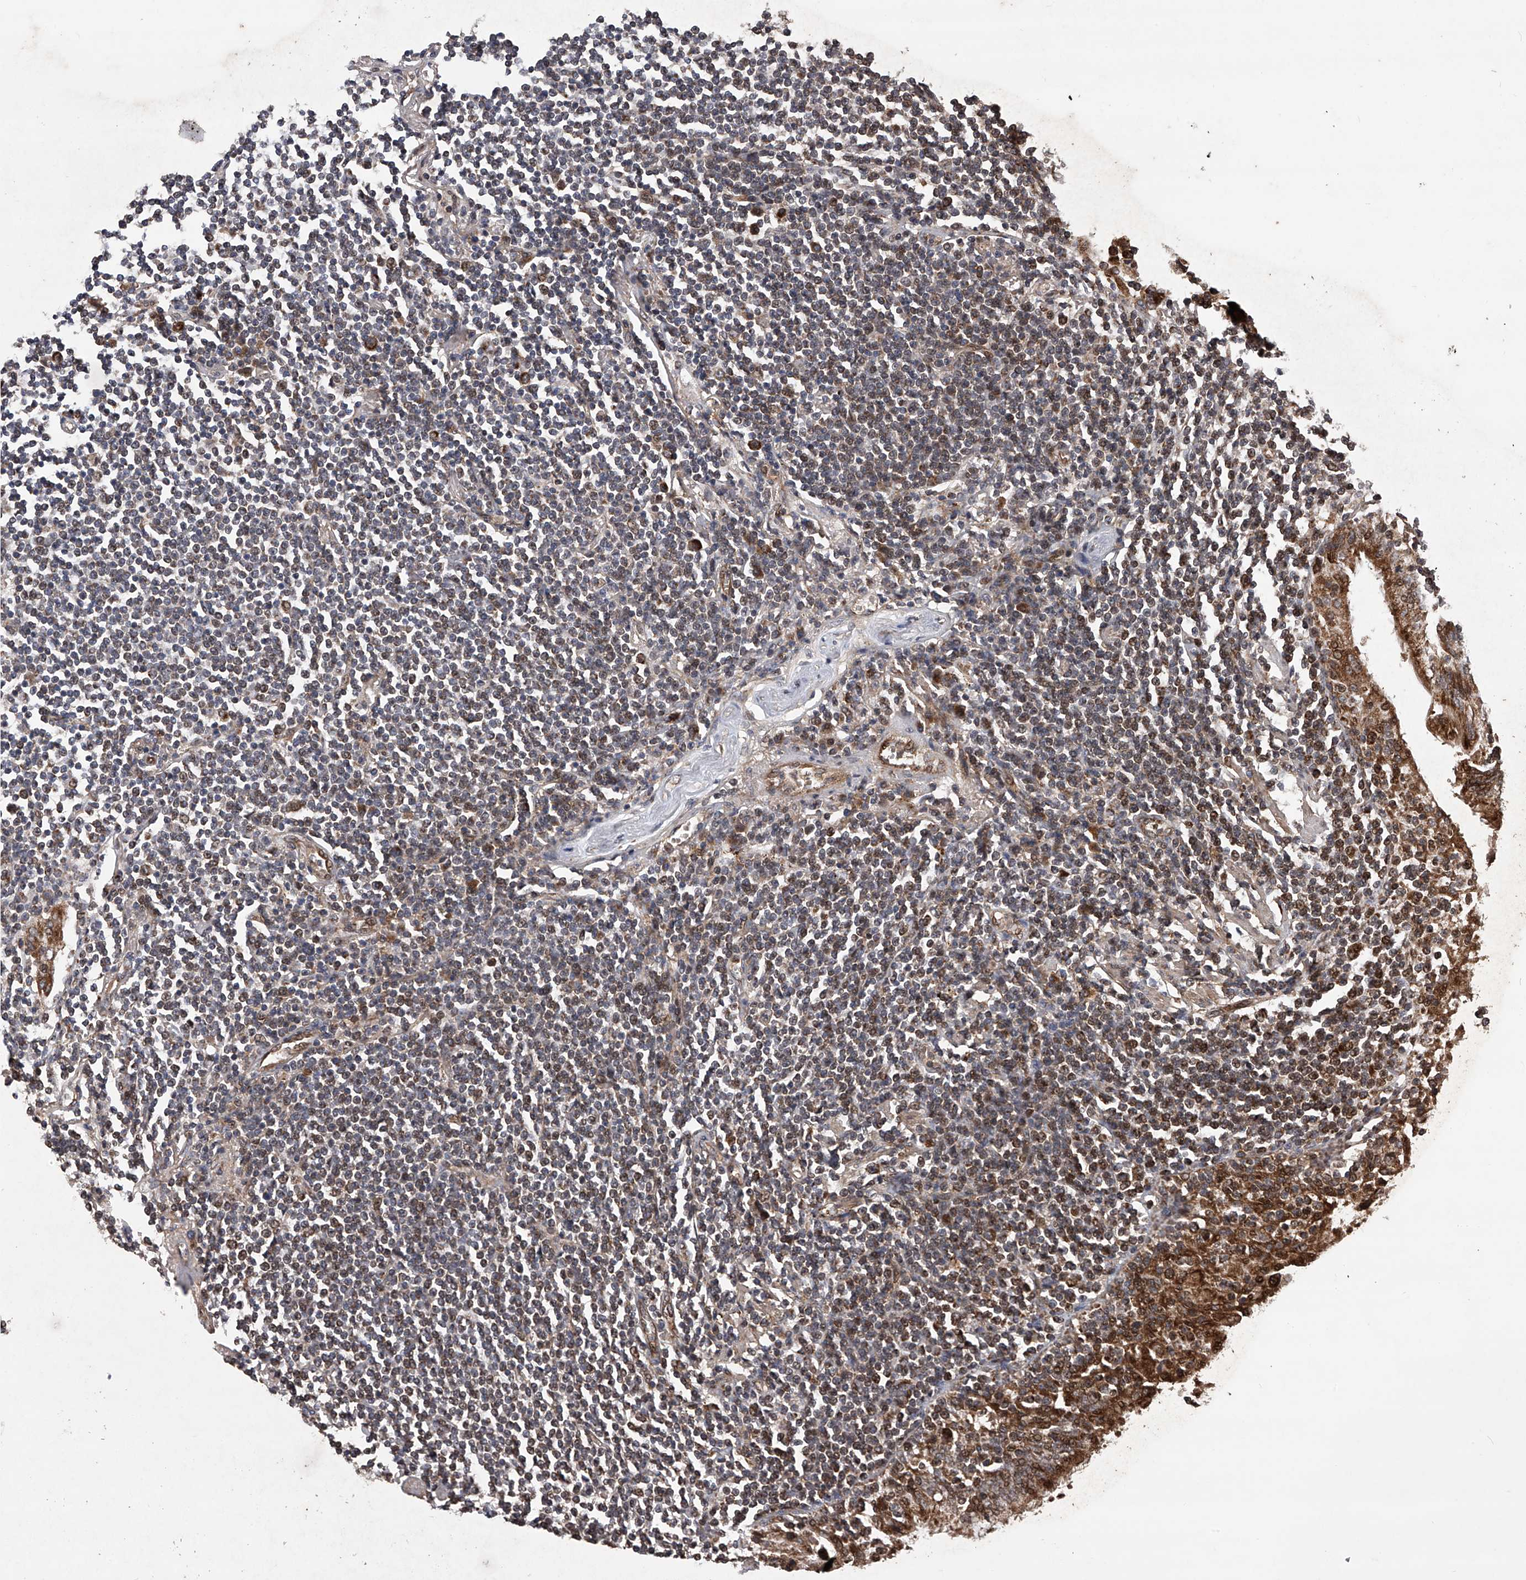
{"staining": {"intensity": "weak", "quantity": "25%-75%", "location": "cytoplasmic/membranous,nuclear"}, "tissue": "lymphoma", "cell_type": "Tumor cells", "image_type": "cancer", "snomed": [{"axis": "morphology", "description": "Malignant lymphoma, non-Hodgkin's type, Low grade"}, {"axis": "topography", "description": "Lung"}], "caption": "Low-grade malignant lymphoma, non-Hodgkin's type stained with immunohistochemistry (IHC) reveals weak cytoplasmic/membranous and nuclear expression in about 25%-75% of tumor cells. Using DAB (brown) and hematoxylin (blue) stains, captured at high magnification using brightfield microscopy.", "gene": "MAP3K11", "patient": {"sex": "female", "age": 71}}